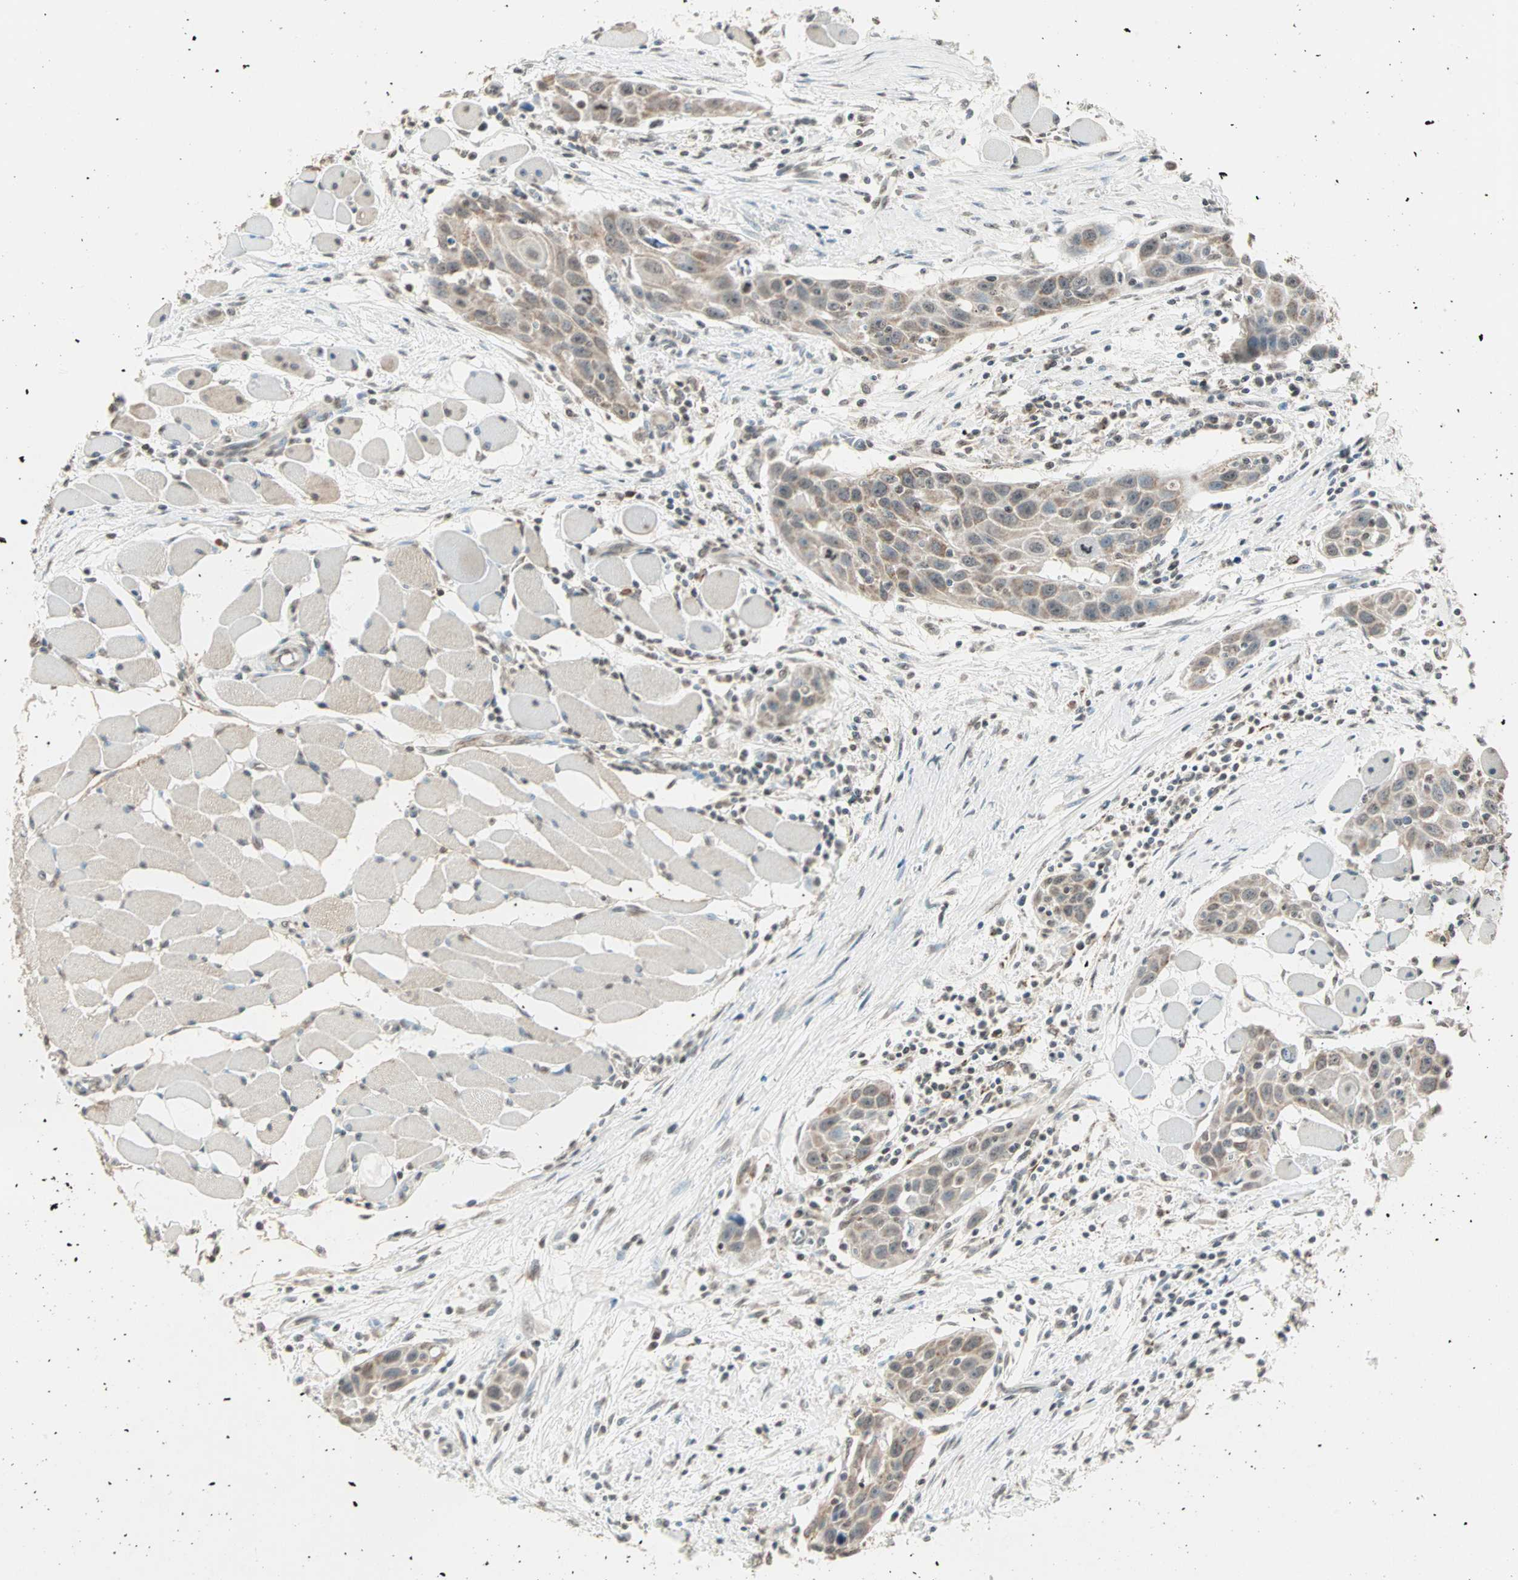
{"staining": {"intensity": "moderate", "quantity": "25%-75%", "location": "cytoplasmic/membranous,nuclear"}, "tissue": "head and neck cancer", "cell_type": "Tumor cells", "image_type": "cancer", "snomed": [{"axis": "morphology", "description": "Squamous cell carcinoma, NOS"}, {"axis": "topography", "description": "Oral tissue"}, {"axis": "topography", "description": "Head-Neck"}], "caption": "Squamous cell carcinoma (head and neck) stained with IHC reveals moderate cytoplasmic/membranous and nuclear expression in about 25%-75% of tumor cells. Nuclei are stained in blue.", "gene": "PRELID1", "patient": {"sex": "female", "age": 50}}